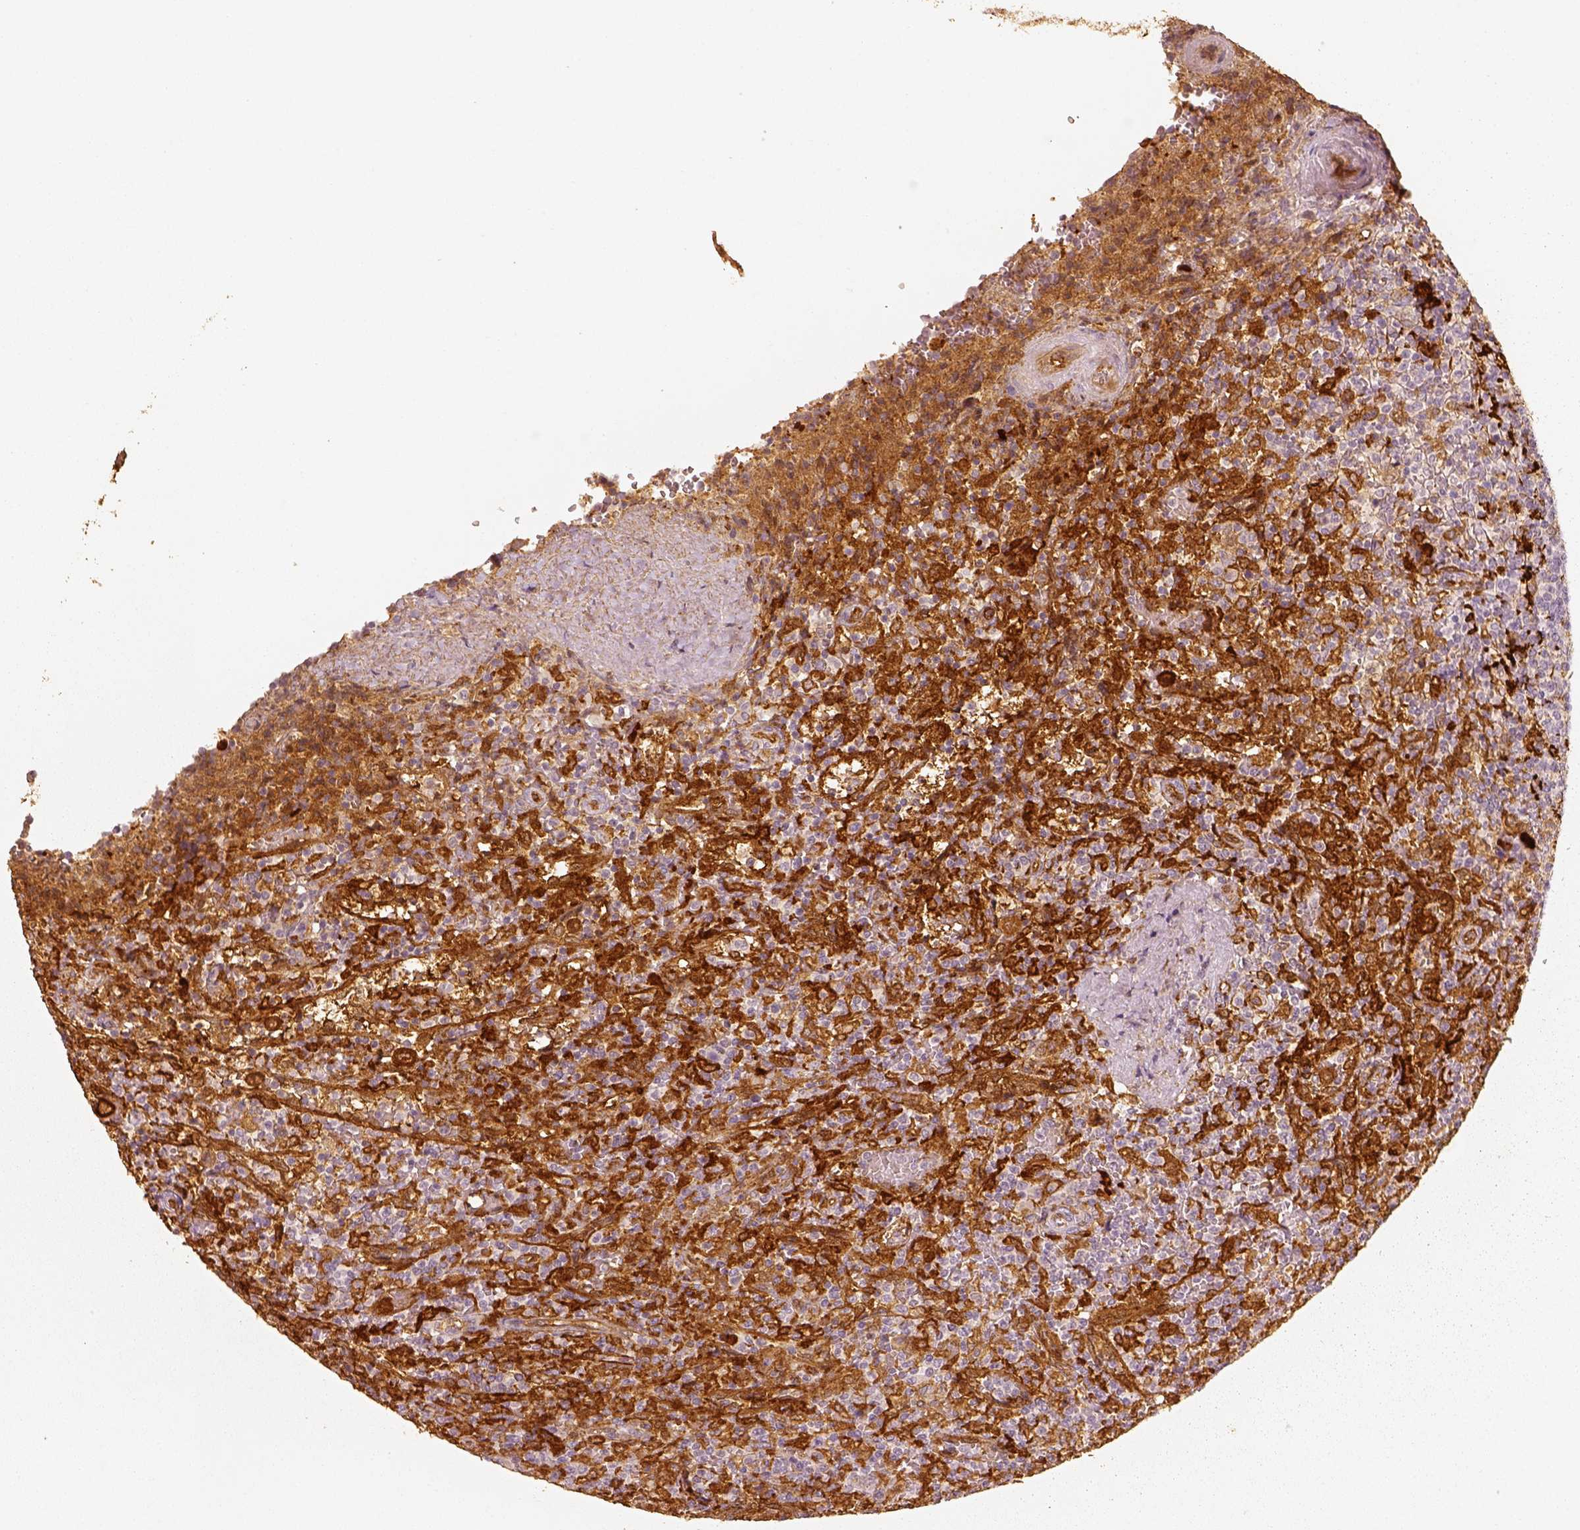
{"staining": {"intensity": "negative", "quantity": "none", "location": "none"}, "tissue": "lymphoma", "cell_type": "Tumor cells", "image_type": "cancer", "snomed": [{"axis": "morphology", "description": "Malignant lymphoma, non-Hodgkin's type, Low grade"}, {"axis": "topography", "description": "Spleen"}], "caption": "There is no significant expression in tumor cells of malignant lymphoma, non-Hodgkin's type (low-grade).", "gene": "FSCN1", "patient": {"sex": "male", "age": 62}}